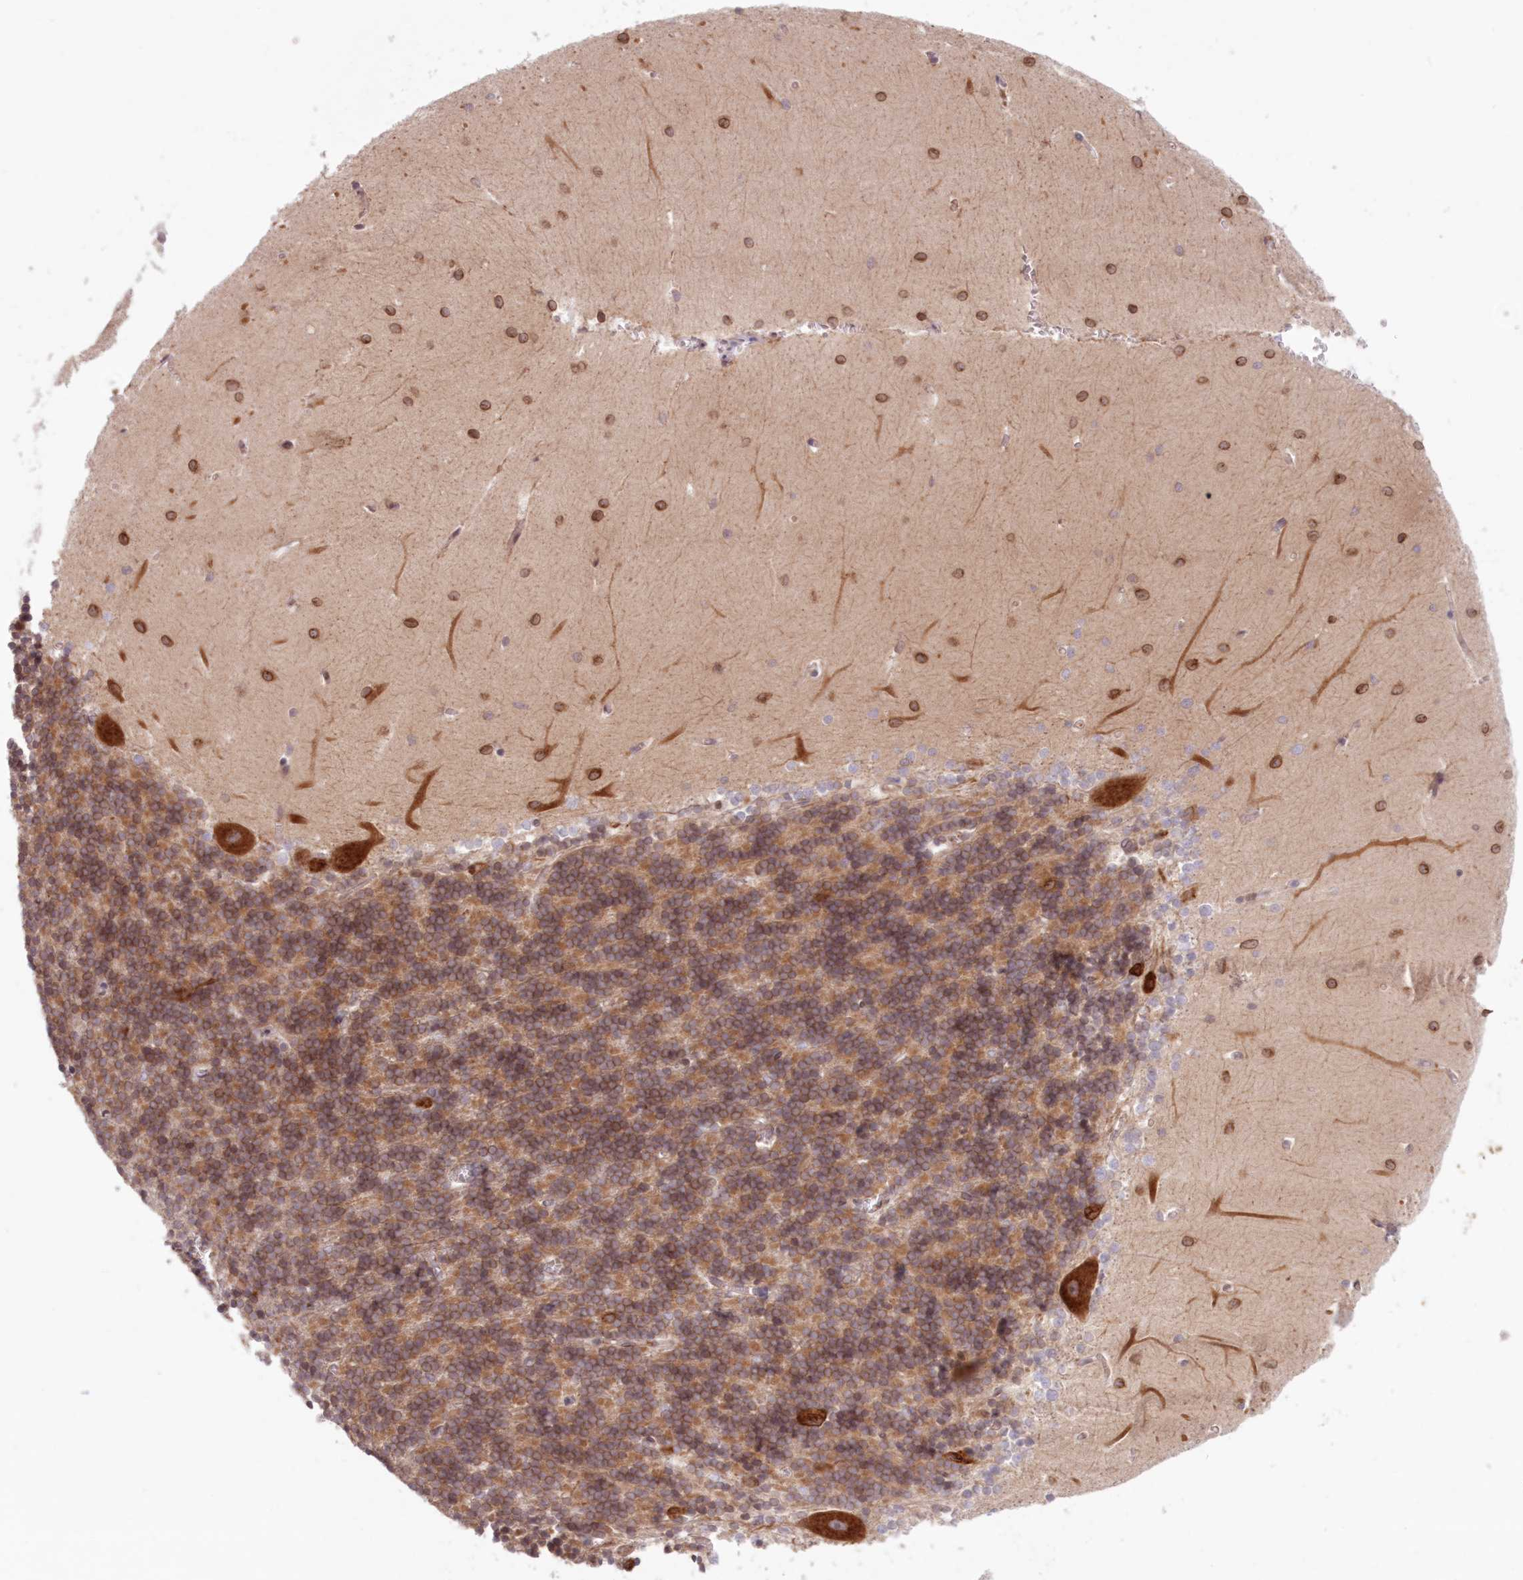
{"staining": {"intensity": "moderate", "quantity": ">75%", "location": "cytoplasmic/membranous"}, "tissue": "cerebellum", "cell_type": "Cells in granular layer", "image_type": "normal", "snomed": [{"axis": "morphology", "description": "Normal tissue, NOS"}, {"axis": "topography", "description": "Cerebellum"}], "caption": "Brown immunohistochemical staining in normal cerebellum reveals moderate cytoplasmic/membranous positivity in about >75% of cells in granular layer. (brown staining indicates protein expression, while blue staining denotes nuclei).", "gene": "PCYOX1L", "patient": {"sex": "male", "age": 37}}